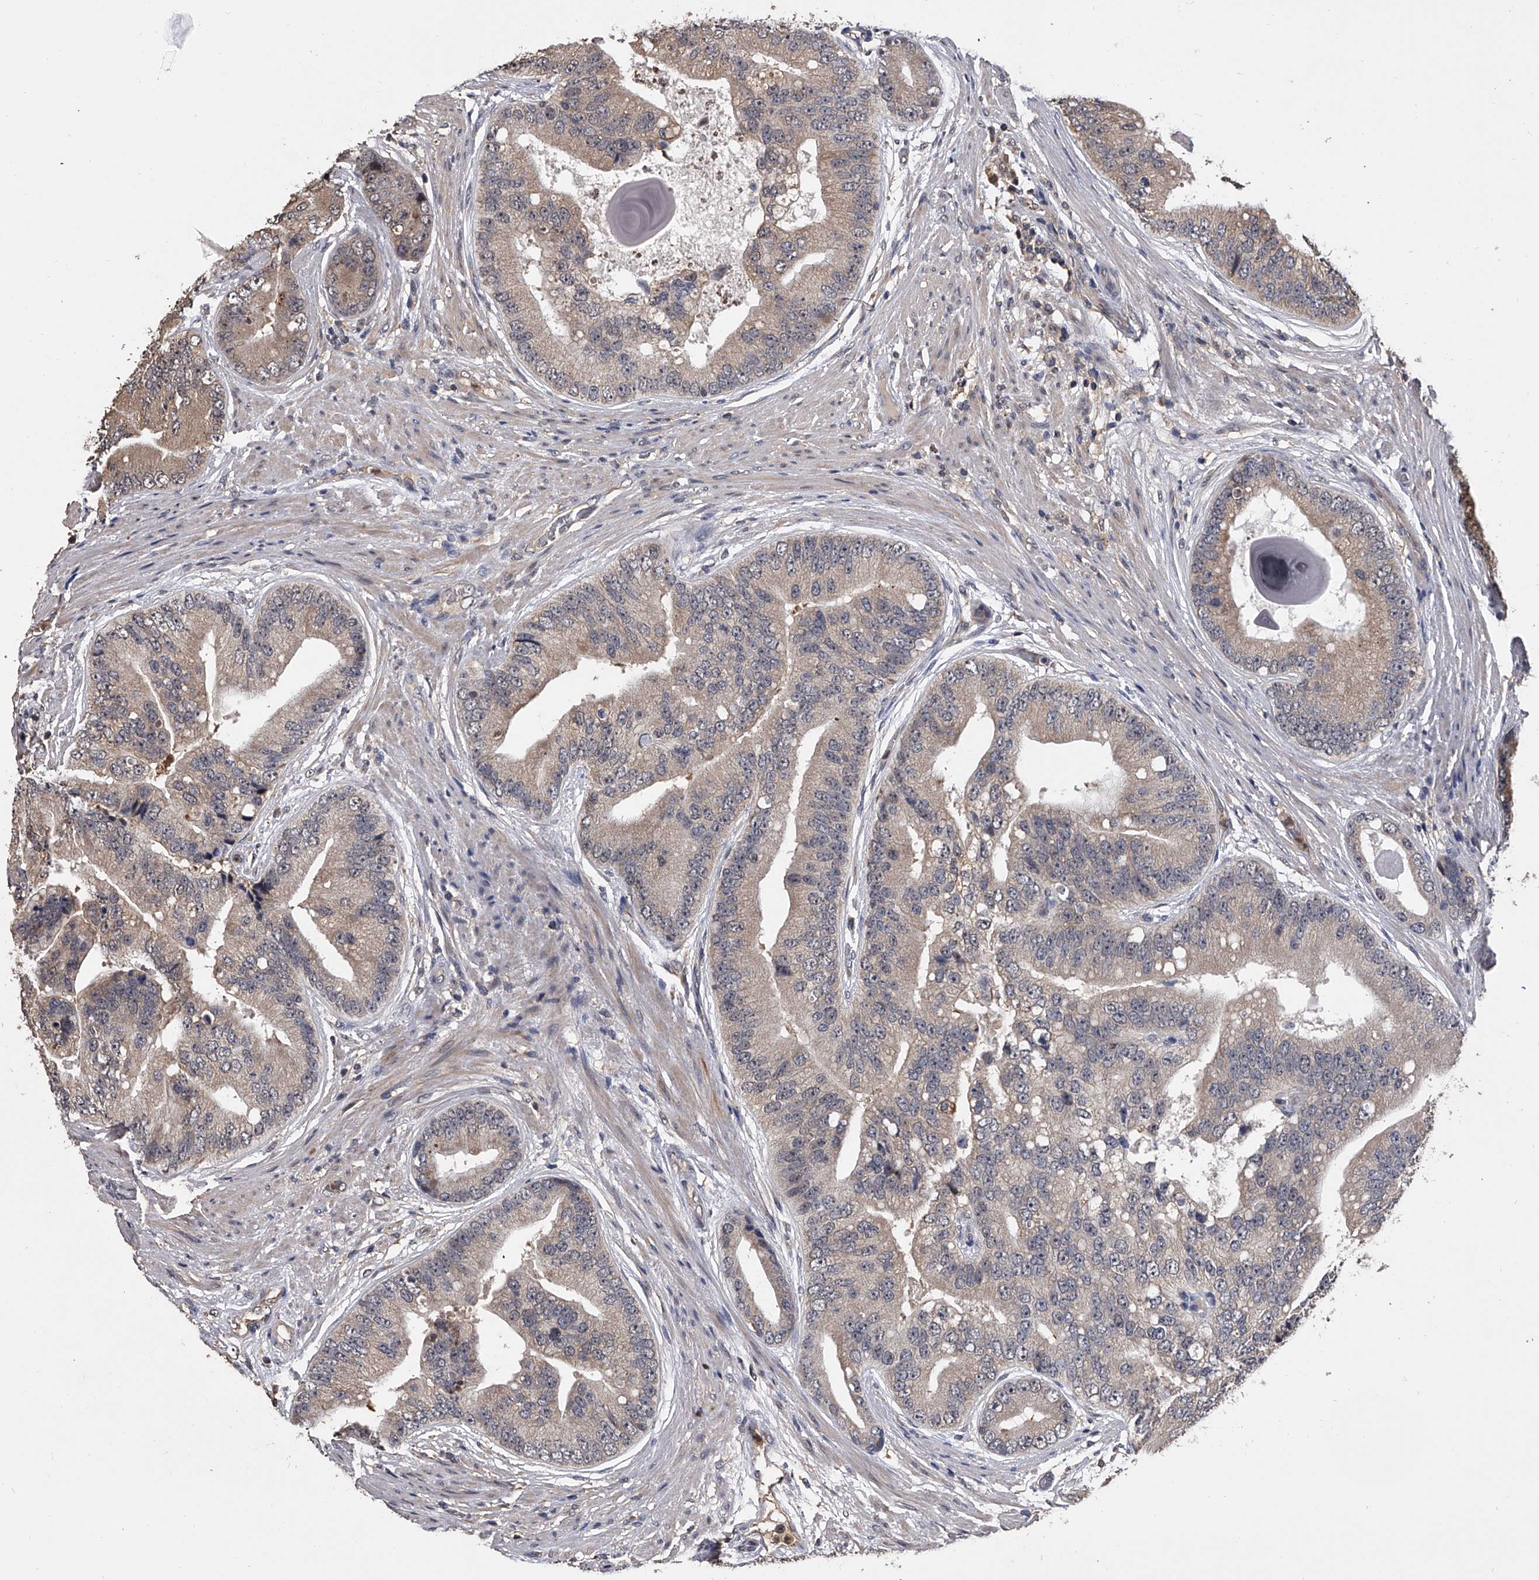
{"staining": {"intensity": "weak", "quantity": "25%-75%", "location": "cytoplasmic/membranous"}, "tissue": "prostate cancer", "cell_type": "Tumor cells", "image_type": "cancer", "snomed": [{"axis": "morphology", "description": "Adenocarcinoma, High grade"}, {"axis": "topography", "description": "Prostate"}], "caption": "Protein staining demonstrates weak cytoplasmic/membranous staining in approximately 25%-75% of tumor cells in prostate cancer.", "gene": "EFCAB7", "patient": {"sex": "male", "age": 70}}